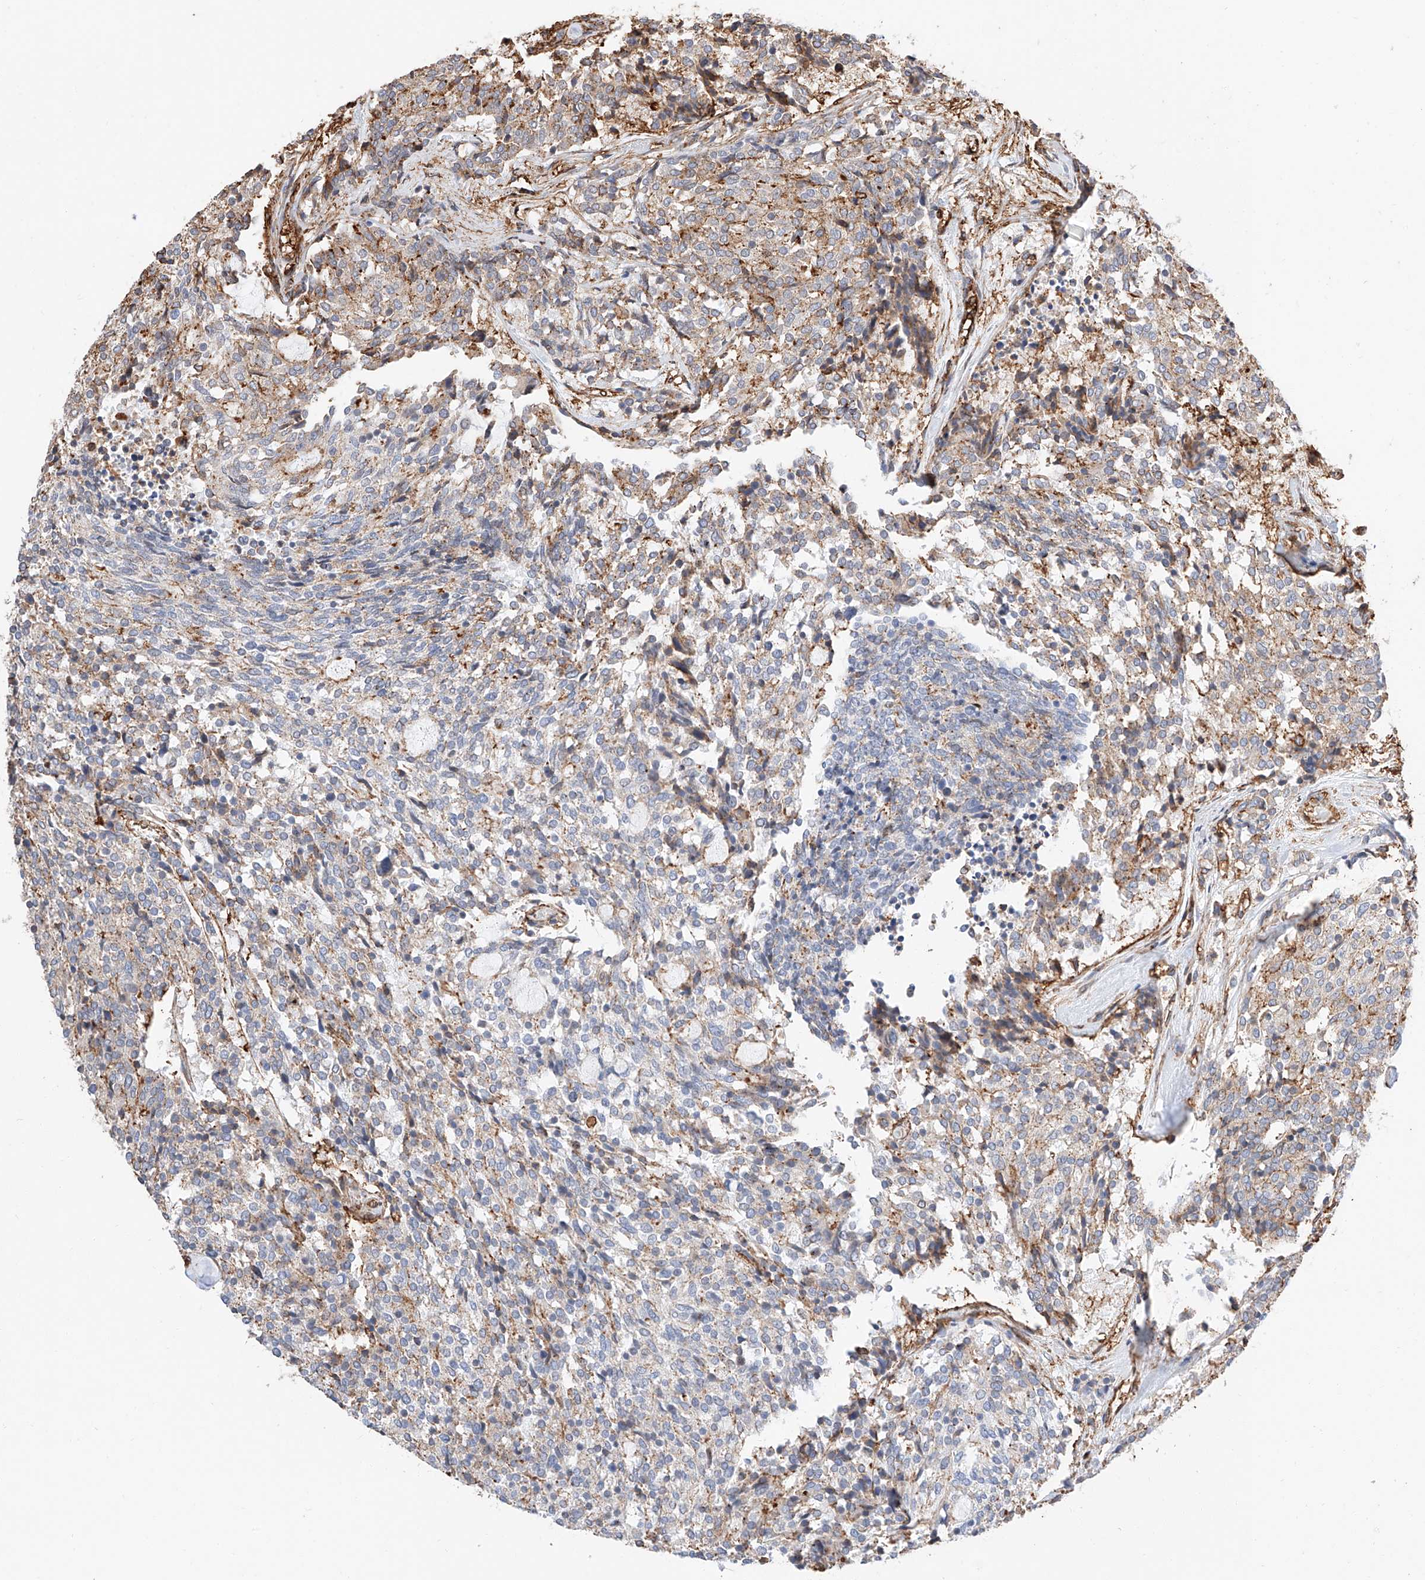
{"staining": {"intensity": "moderate", "quantity": "<25%", "location": "cytoplasmic/membranous"}, "tissue": "carcinoid", "cell_type": "Tumor cells", "image_type": "cancer", "snomed": [{"axis": "morphology", "description": "Carcinoid, malignant, NOS"}, {"axis": "topography", "description": "Pancreas"}], "caption": "Carcinoid stained for a protein (brown) displays moderate cytoplasmic/membranous positive expression in about <25% of tumor cells.", "gene": "WFS1", "patient": {"sex": "female", "age": 54}}